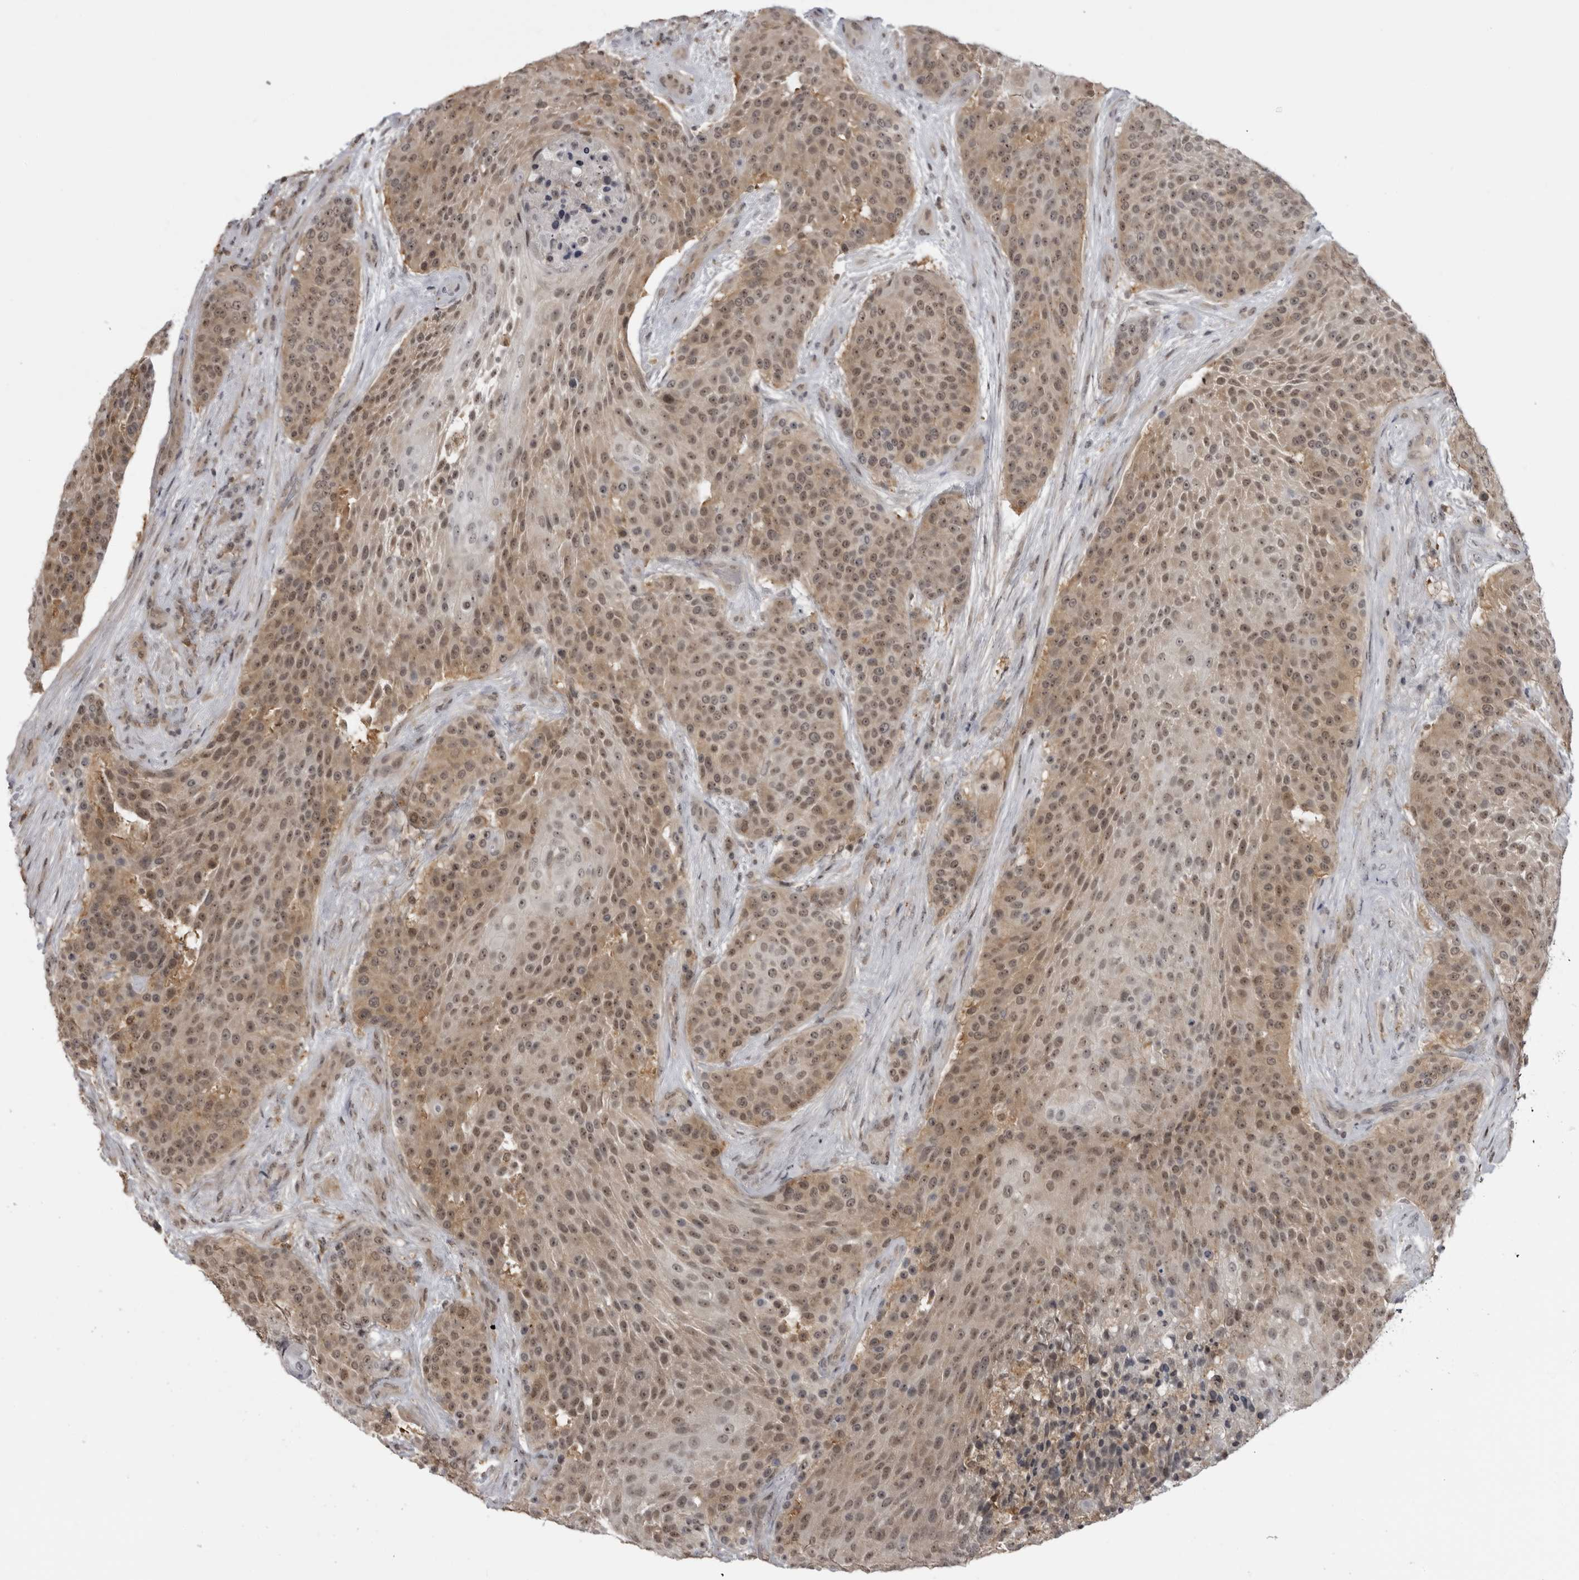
{"staining": {"intensity": "moderate", "quantity": ">75%", "location": "cytoplasmic/membranous,nuclear"}, "tissue": "urothelial cancer", "cell_type": "Tumor cells", "image_type": "cancer", "snomed": [{"axis": "morphology", "description": "Urothelial carcinoma, High grade"}, {"axis": "topography", "description": "Urinary bladder"}], "caption": "IHC histopathology image of urothelial cancer stained for a protein (brown), which displays medium levels of moderate cytoplasmic/membranous and nuclear expression in approximately >75% of tumor cells.", "gene": "PDCL3", "patient": {"sex": "female", "age": 63}}